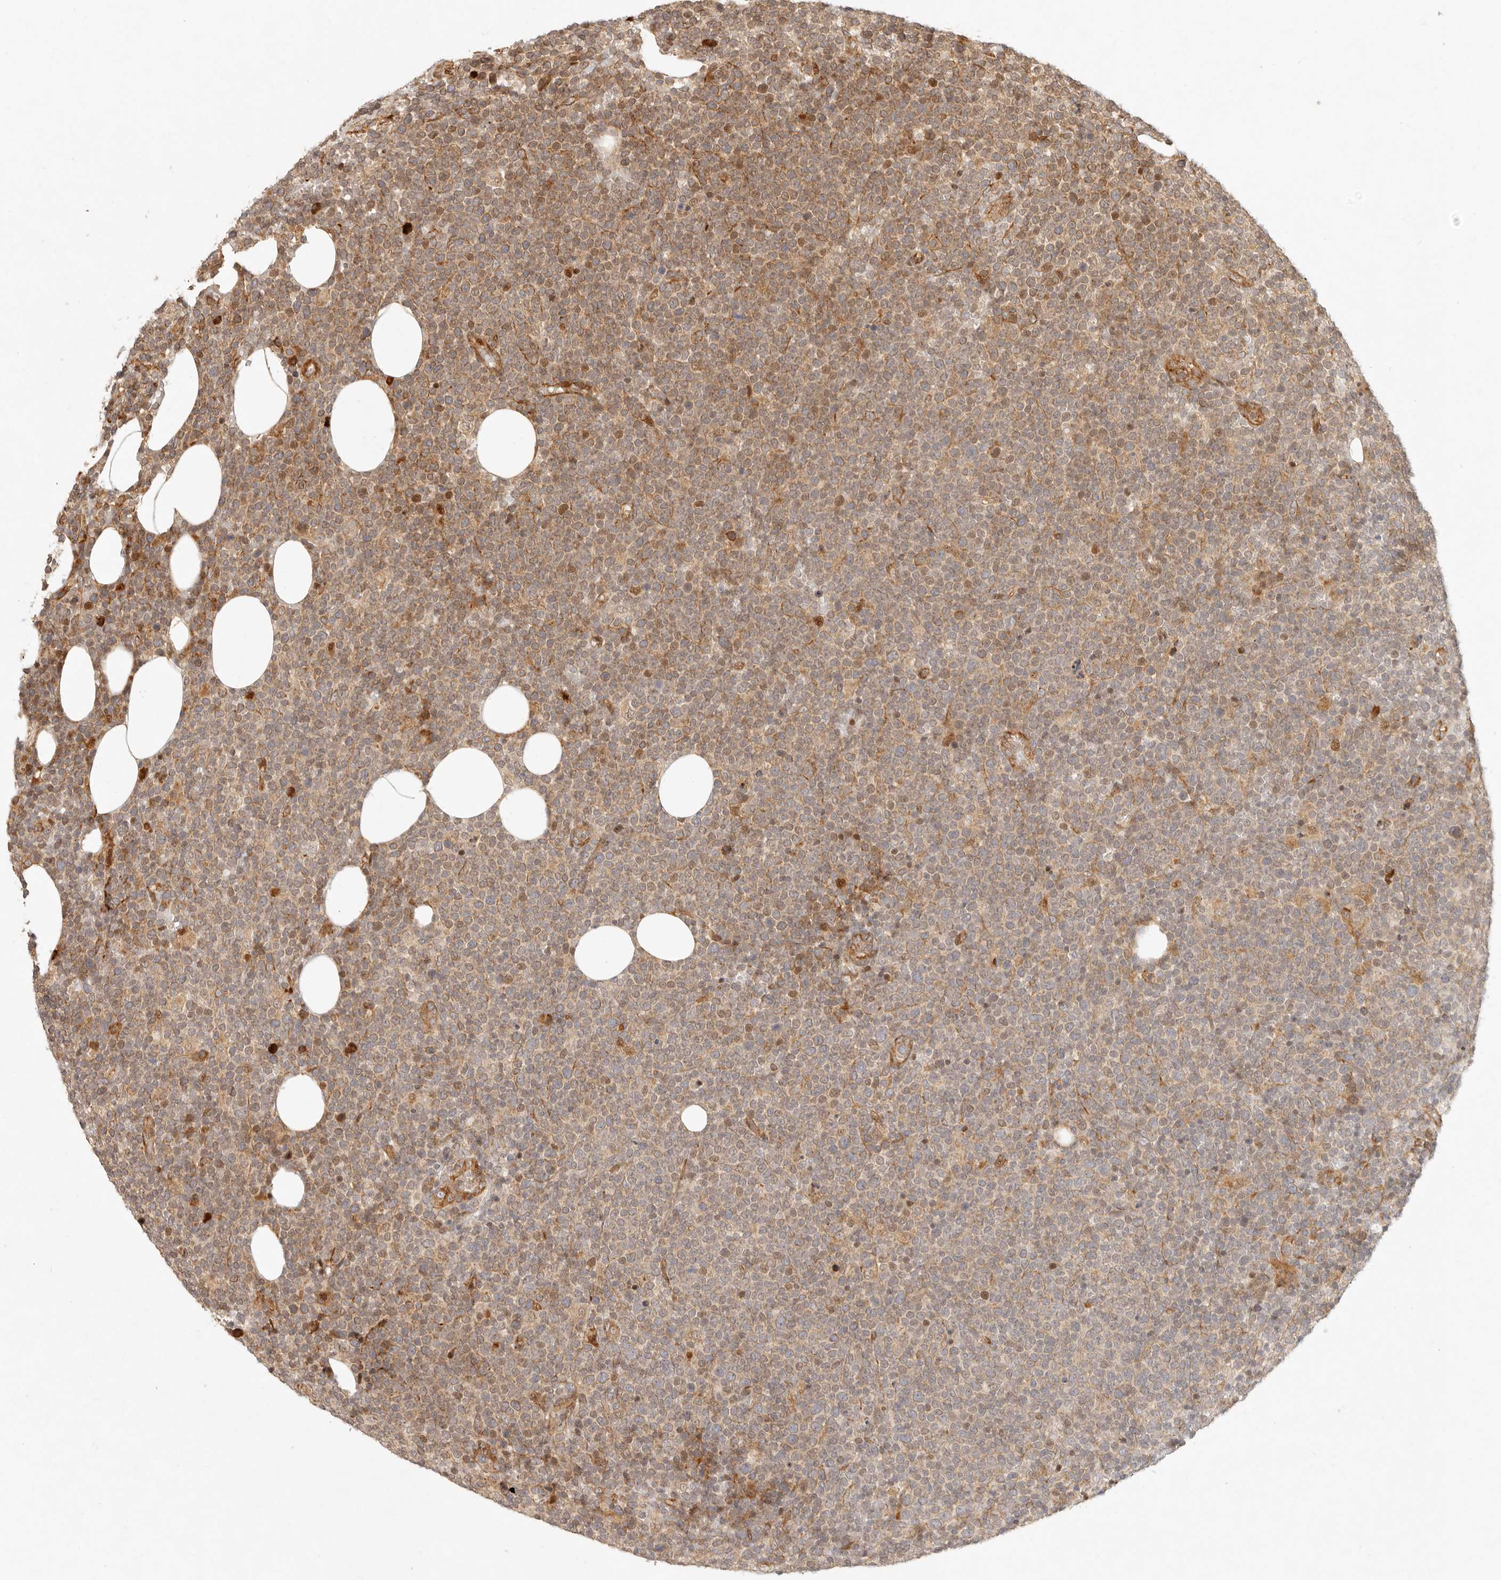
{"staining": {"intensity": "weak", "quantity": "<25%", "location": "cytoplasmic/membranous"}, "tissue": "lymphoma", "cell_type": "Tumor cells", "image_type": "cancer", "snomed": [{"axis": "morphology", "description": "Malignant lymphoma, non-Hodgkin's type, High grade"}, {"axis": "topography", "description": "Lymph node"}], "caption": "High power microscopy photomicrograph of an immunohistochemistry (IHC) micrograph of lymphoma, revealing no significant positivity in tumor cells. (Immunohistochemistry, brightfield microscopy, high magnification).", "gene": "KLHL38", "patient": {"sex": "male", "age": 61}}